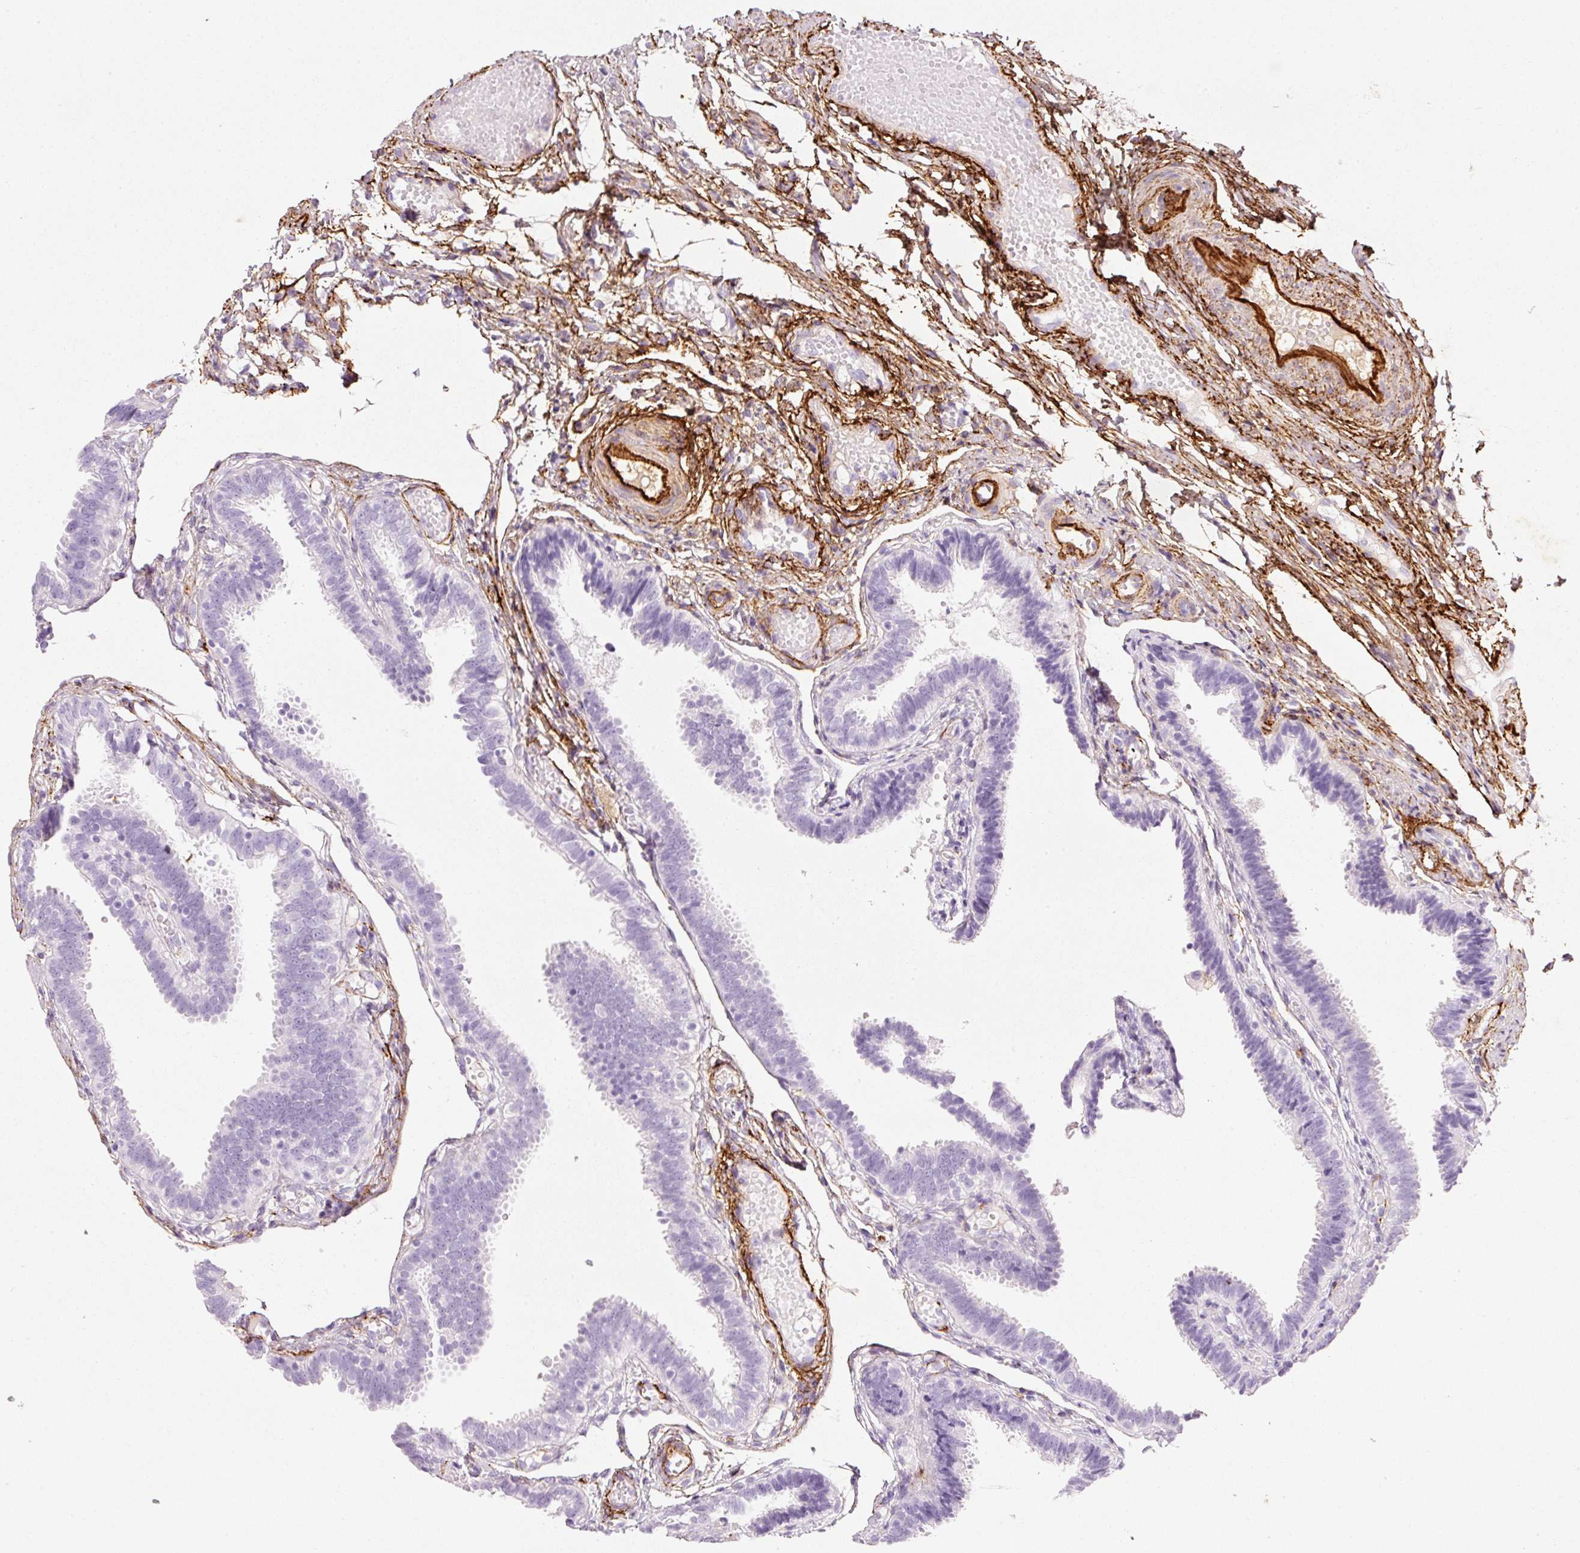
{"staining": {"intensity": "negative", "quantity": "none", "location": "none"}, "tissue": "fallopian tube", "cell_type": "Glandular cells", "image_type": "normal", "snomed": [{"axis": "morphology", "description": "Normal tissue, NOS"}, {"axis": "topography", "description": "Fallopian tube"}], "caption": "IHC micrograph of benign human fallopian tube stained for a protein (brown), which shows no staining in glandular cells.", "gene": "MFAP4", "patient": {"sex": "female", "age": 37}}